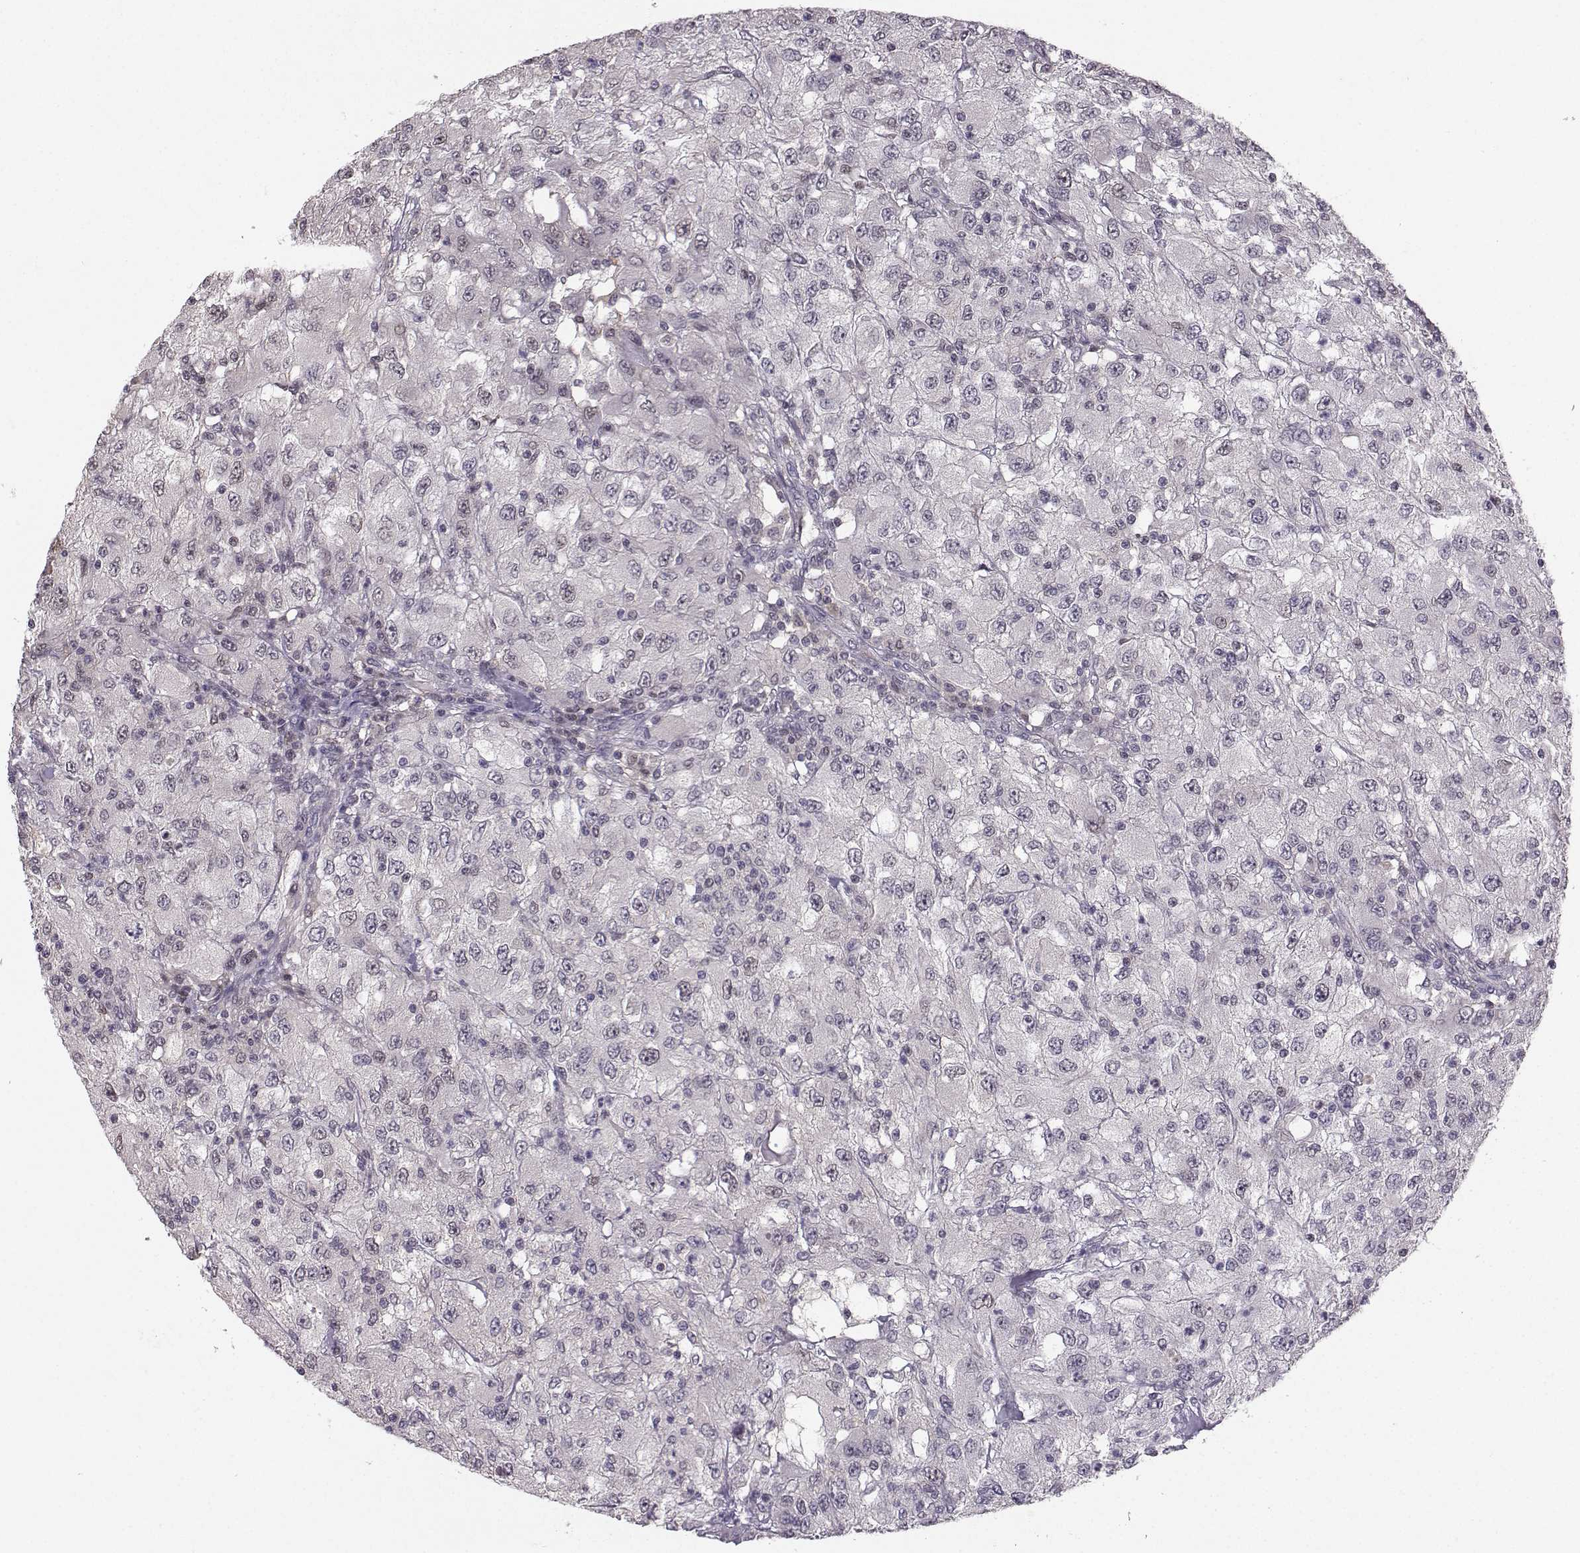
{"staining": {"intensity": "negative", "quantity": "none", "location": "none"}, "tissue": "renal cancer", "cell_type": "Tumor cells", "image_type": "cancer", "snomed": [{"axis": "morphology", "description": "Adenocarcinoma, NOS"}, {"axis": "topography", "description": "Kidney"}], "caption": "Photomicrograph shows no protein positivity in tumor cells of renal cancer tissue.", "gene": "PKP2", "patient": {"sex": "female", "age": 67}}